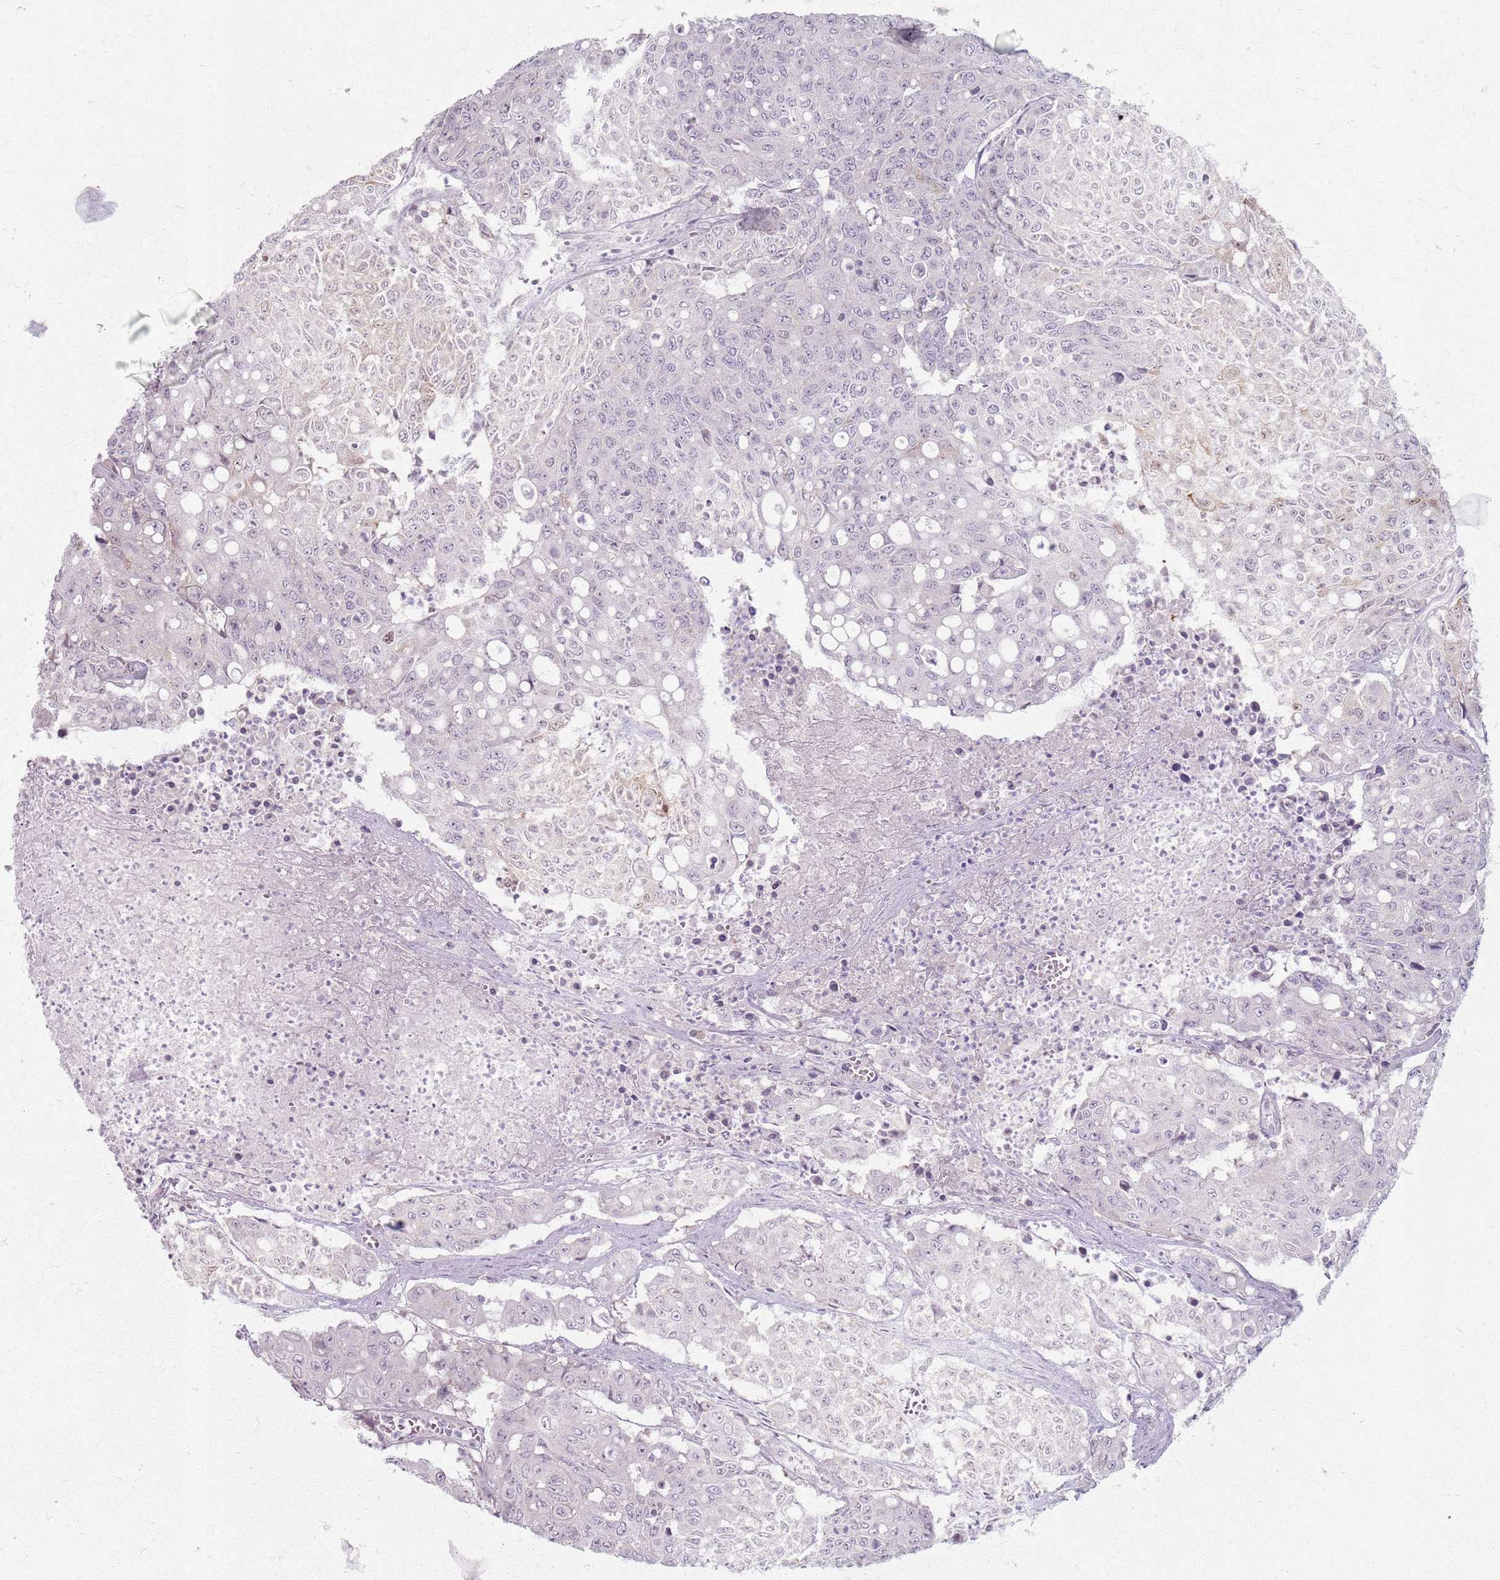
{"staining": {"intensity": "negative", "quantity": "none", "location": "none"}, "tissue": "colorectal cancer", "cell_type": "Tumor cells", "image_type": "cancer", "snomed": [{"axis": "morphology", "description": "Adenocarcinoma, NOS"}, {"axis": "topography", "description": "Colon"}], "caption": "High magnification brightfield microscopy of colorectal adenocarcinoma stained with DAB (brown) and counterstained with hematoxylin (blue): tumor cells show no significant expression.", "gene": "CRIPT", "patient": {"sex": "male", "age": 51}}